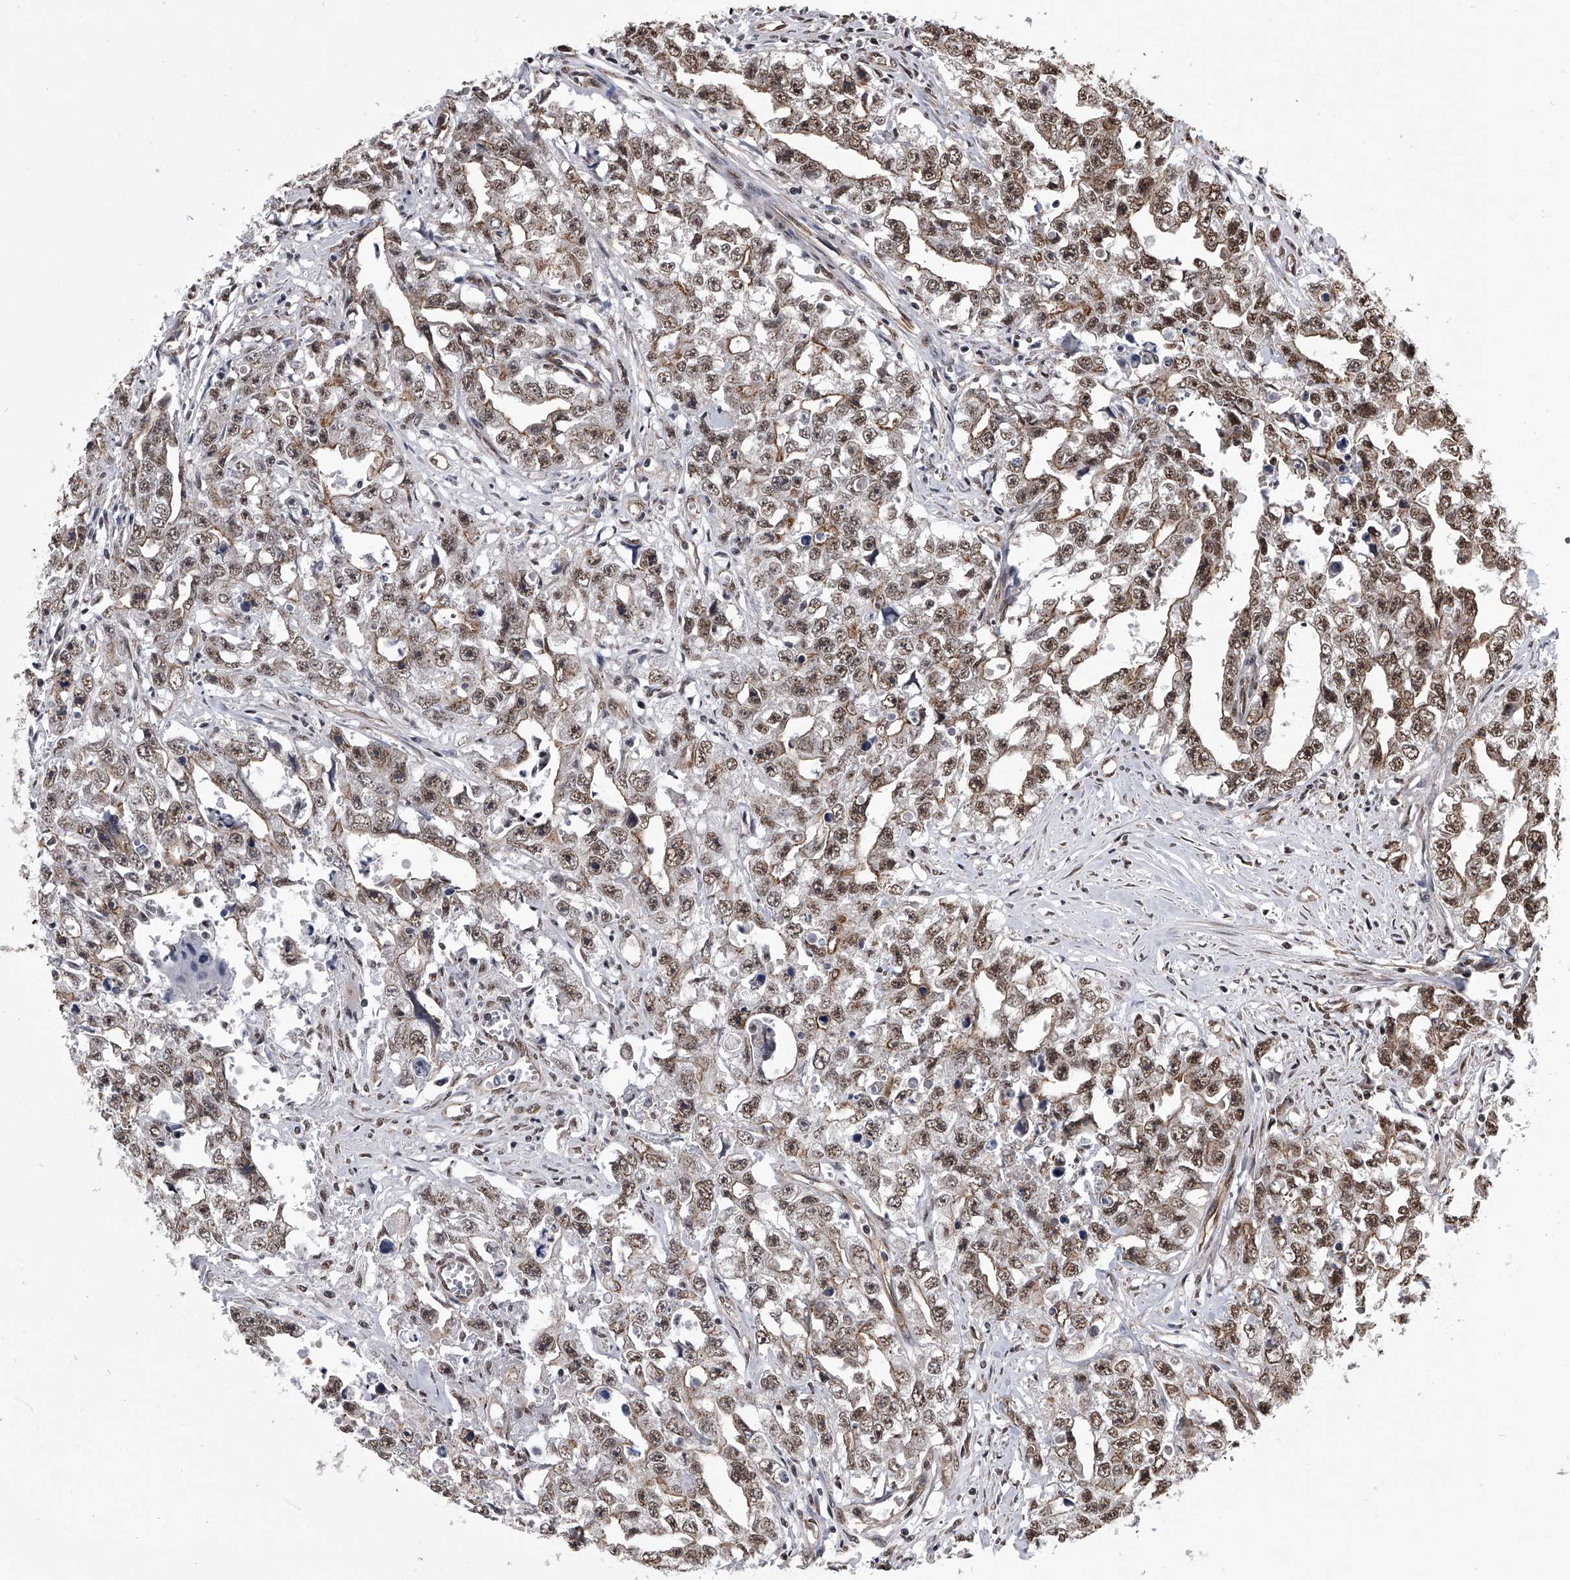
{"staining": {"intensity": "moderate", "quantity": ">75%", "location": "nuclear"}, "tissue": "testis cancer", "cell_type": "Tumor cells", "image_type": "cancer", "snomed": [{"axis": "morphology", "description": "Seminoma, NOS"}, {"axis": "morphology", "description": "Carcinoma, Embryonal, NOS"}, {"axis": "topography", "description": "Testis"}], "caption": "Immunohistochemical staining of testis cancer demonstrates medium levels of moderate nuclear protein staining in about >75% of tumor cells.", "gene": "ZNF76", "patient": {"sex": "male", "age": 43}}